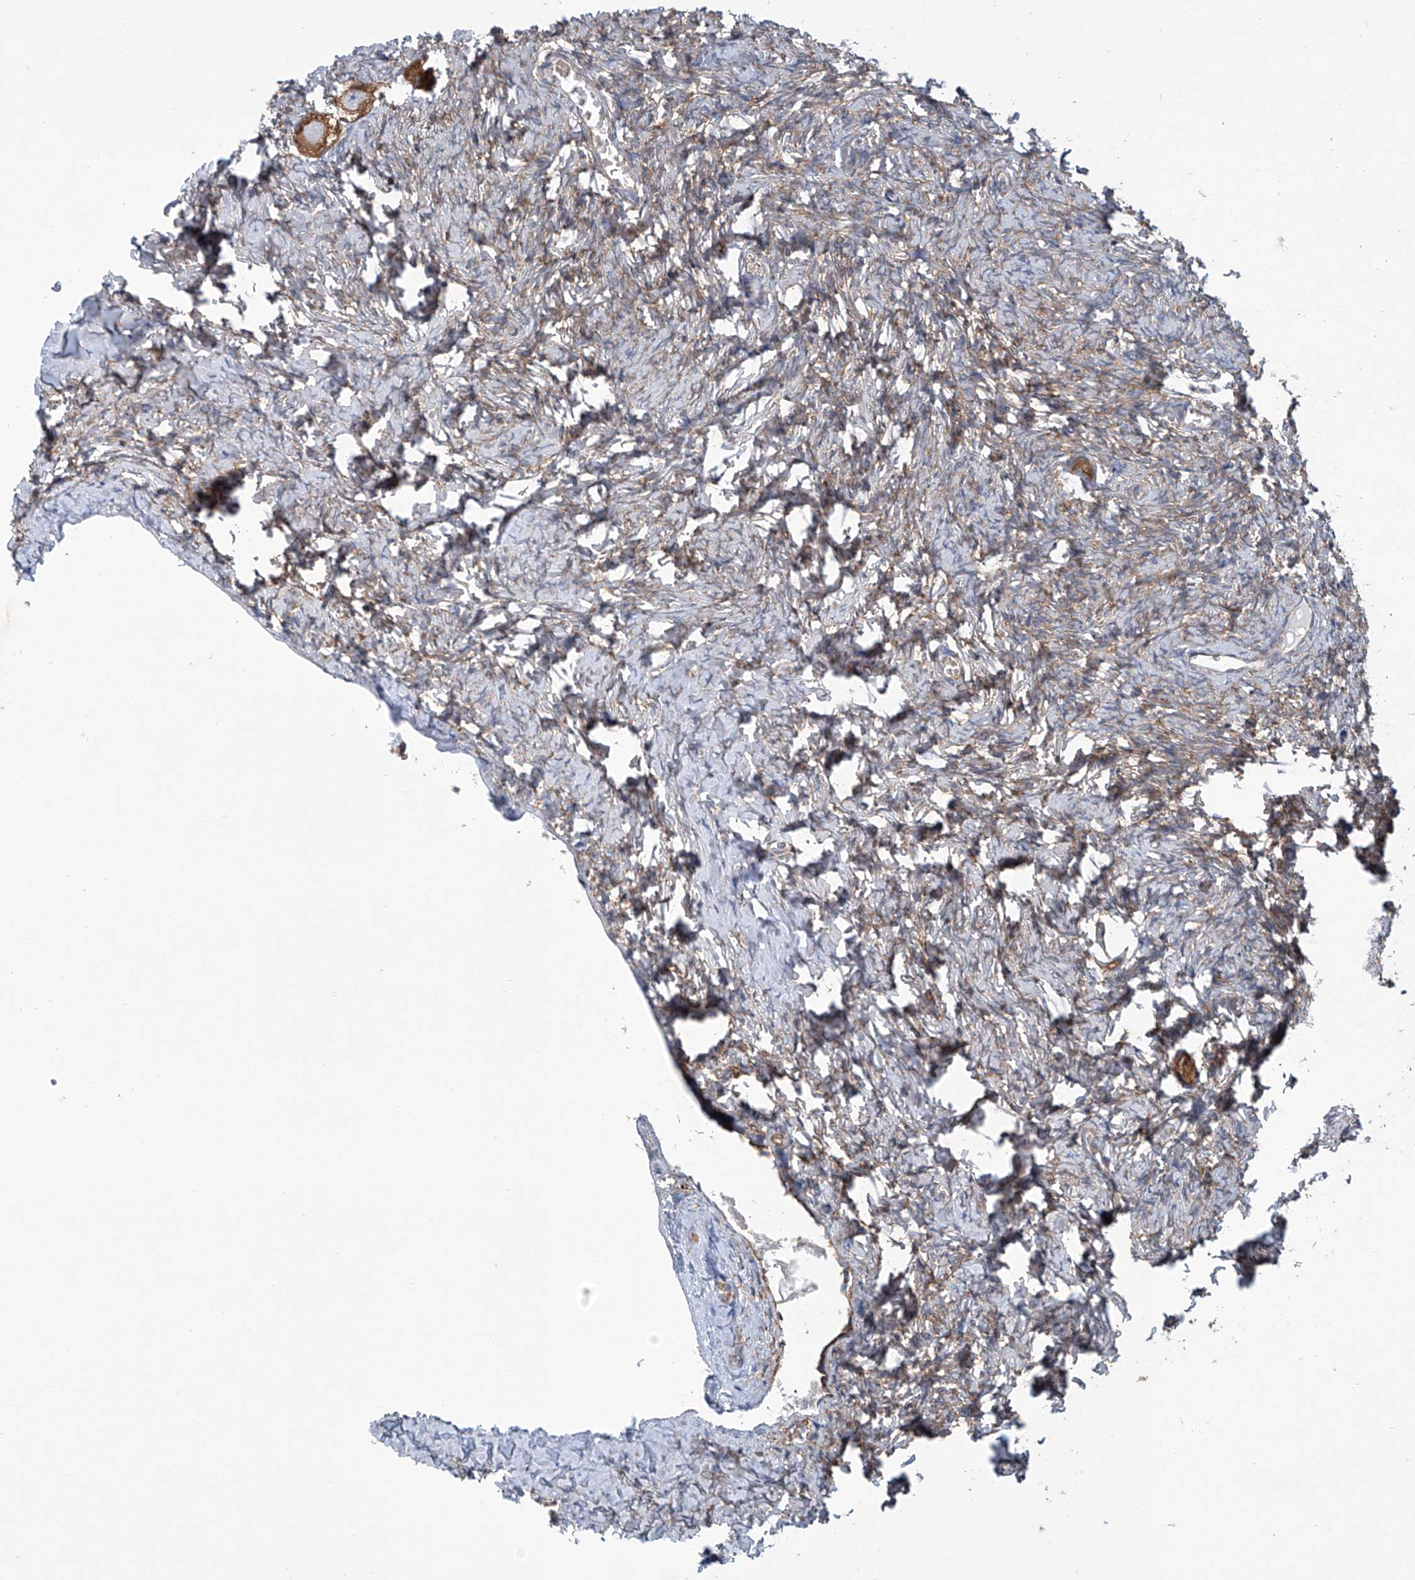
{"staining": {"intensity": "moderate", "quantity": ">75%", "location": "cytoplasmic/membranous"}, "tissue": "ovary", "cell_type": "Follicle cells", "image_type": "normal", "snomed": [{"axis": "morphology", "description": "Normal tissue, NOS"}, {"axis": "topography", "description": "Ovary"}], "caption": "Immunohistochemistry (DAB (3,3'-diaminobenzidine)) staining of unremarkable human ovary demonstrates moderate cytoplasmic/membranous protein staining in approximately >75% of follicle cells. The staining is performed using DAB brown chromogen to label protein expression. The nuclei are counter-stained blue using hematoxylin.", "gene": "SENP2", "patient": {"sex": "female", "age": 27}}